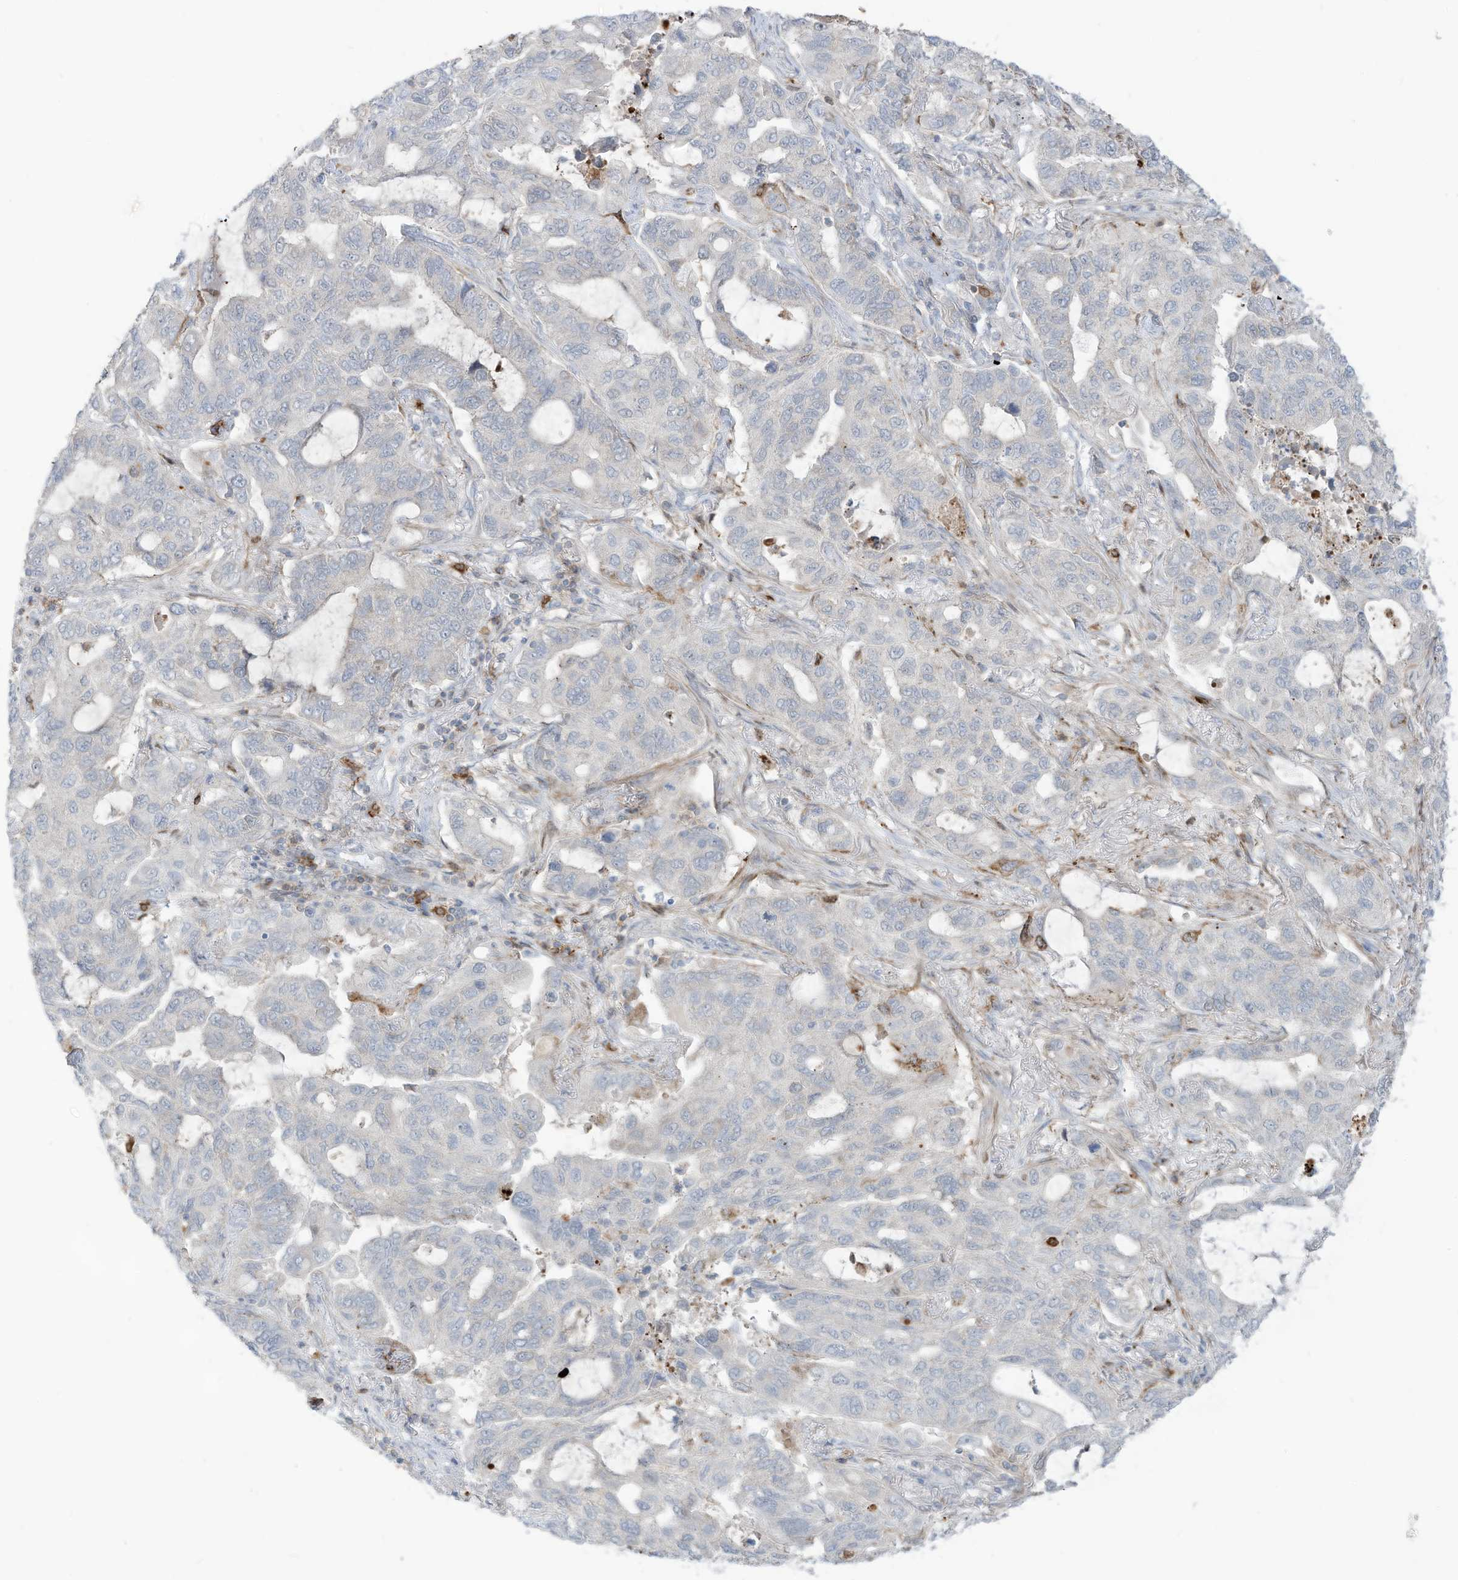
{"staining": {"intensity": "negative", "quantity": "none", "location": "none"}, "tissue": "lung cancer", "cell_type": "Tumor cells", "image_type": "cancer", "snomed": [{"axis": "morphology", "description": "Adenocarcinoma, NOS"}, {"axis": "topography", "description": "Lung"}], "caption": "A photomicrograph of human adenocarcinoma (lung) is negative for staining in tumor cells. (DAB immunohistochemistry, high magnification).", "gene": "NOTO", "patient": {"sex": "male", "age": 64}}